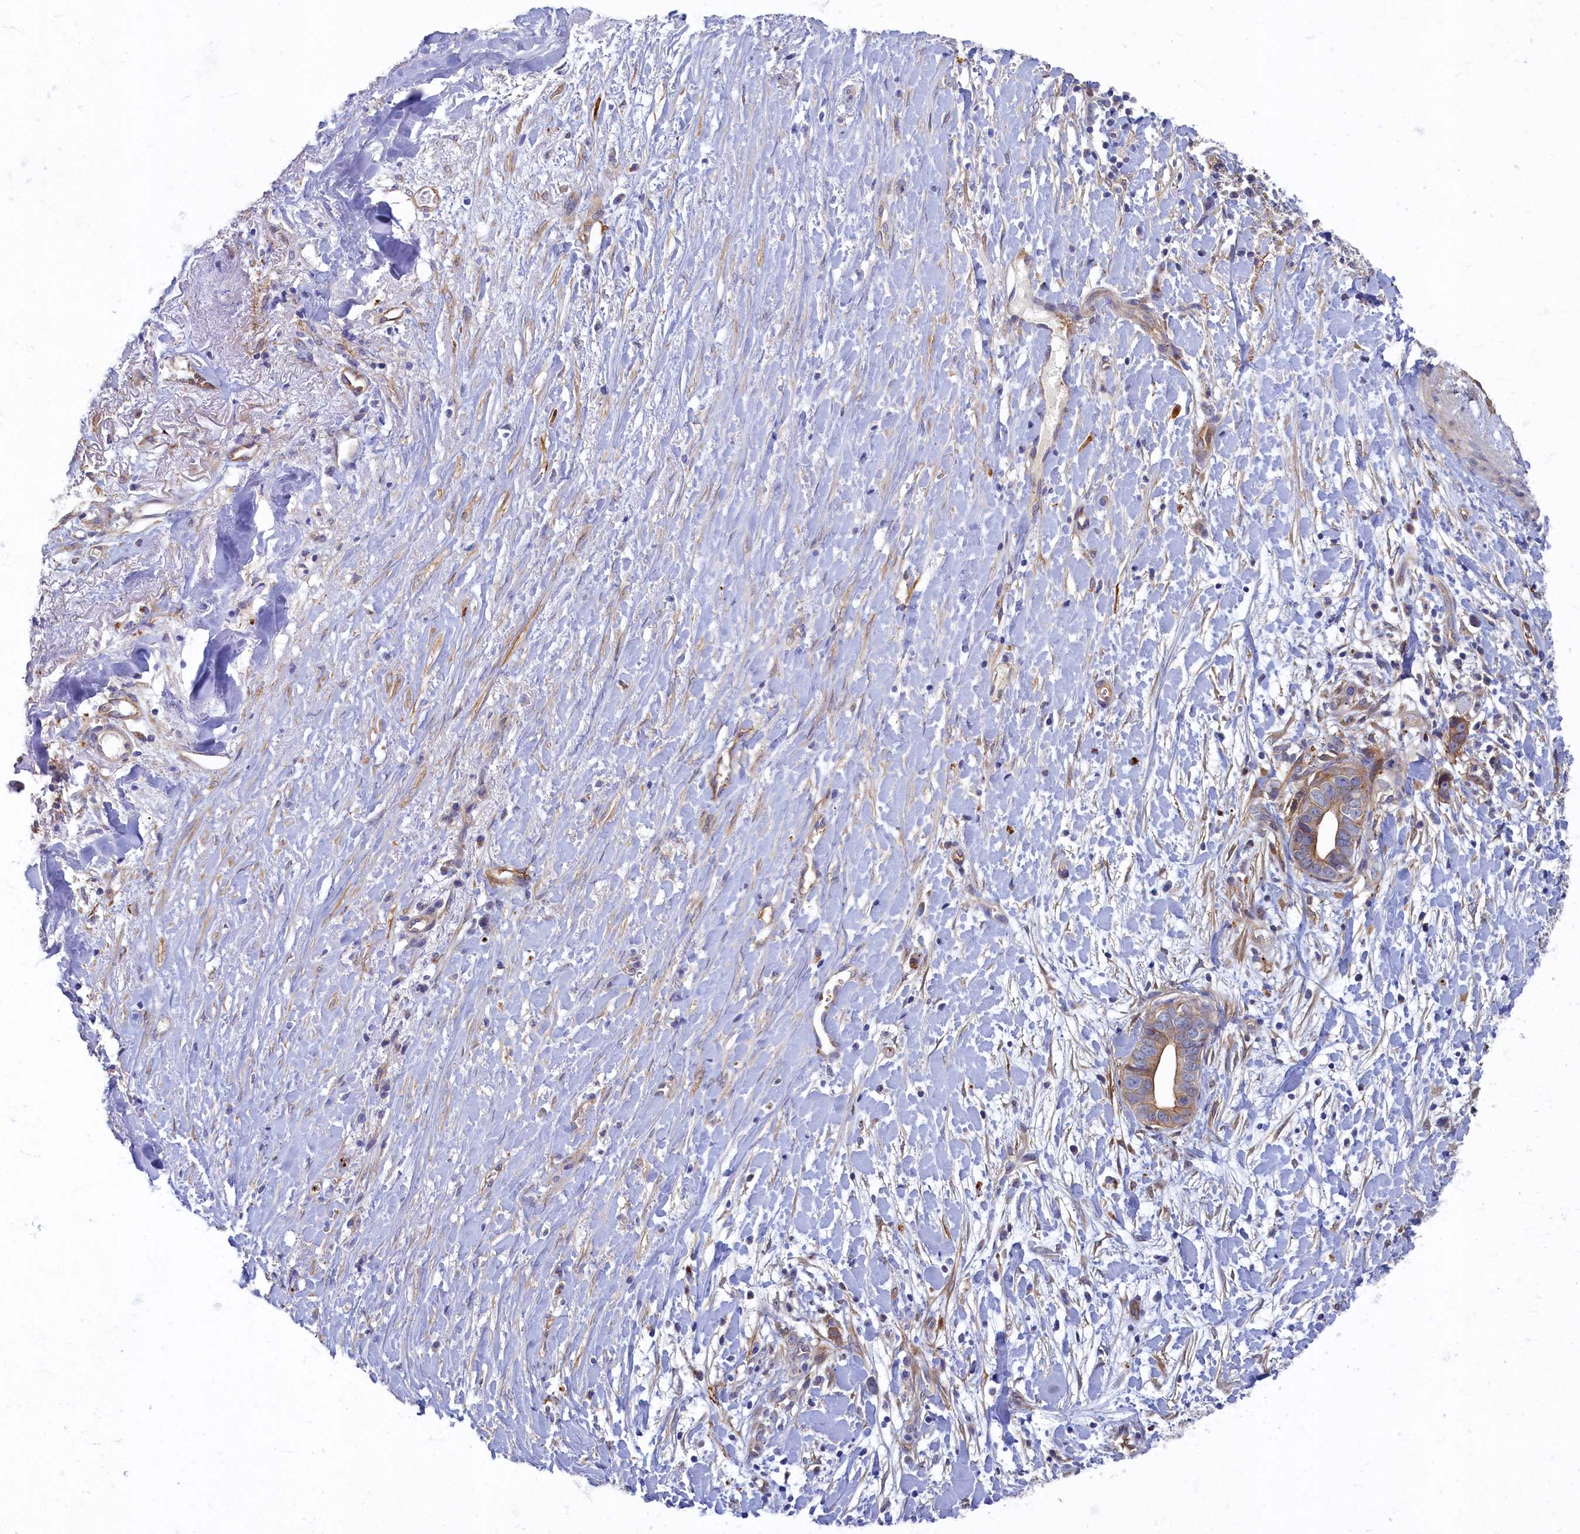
{"staining": {"intensity": "weak", "quantity": "25%-75%", "location": "cytoplasmic/membranous"}, "tissue": "liver cancer", "cell_type": "Tumor cells", "image_type": "cancer", "snomed": [{"axis": "morphology", "description": "Cholangiocarcinoma"}, {"axis": "topography", "description": "Liver"}], "caption": "Immunohistochemistry (DAB (3,3'-diaminobenzidine)) staining of human liver cholangiocarcinoma displays weak cytoplasmic/membranous protein positivity in about 25%-75% of tumor cells.", "gene": "PSMG2", "patient": {"sex": "female", "age": 79}}